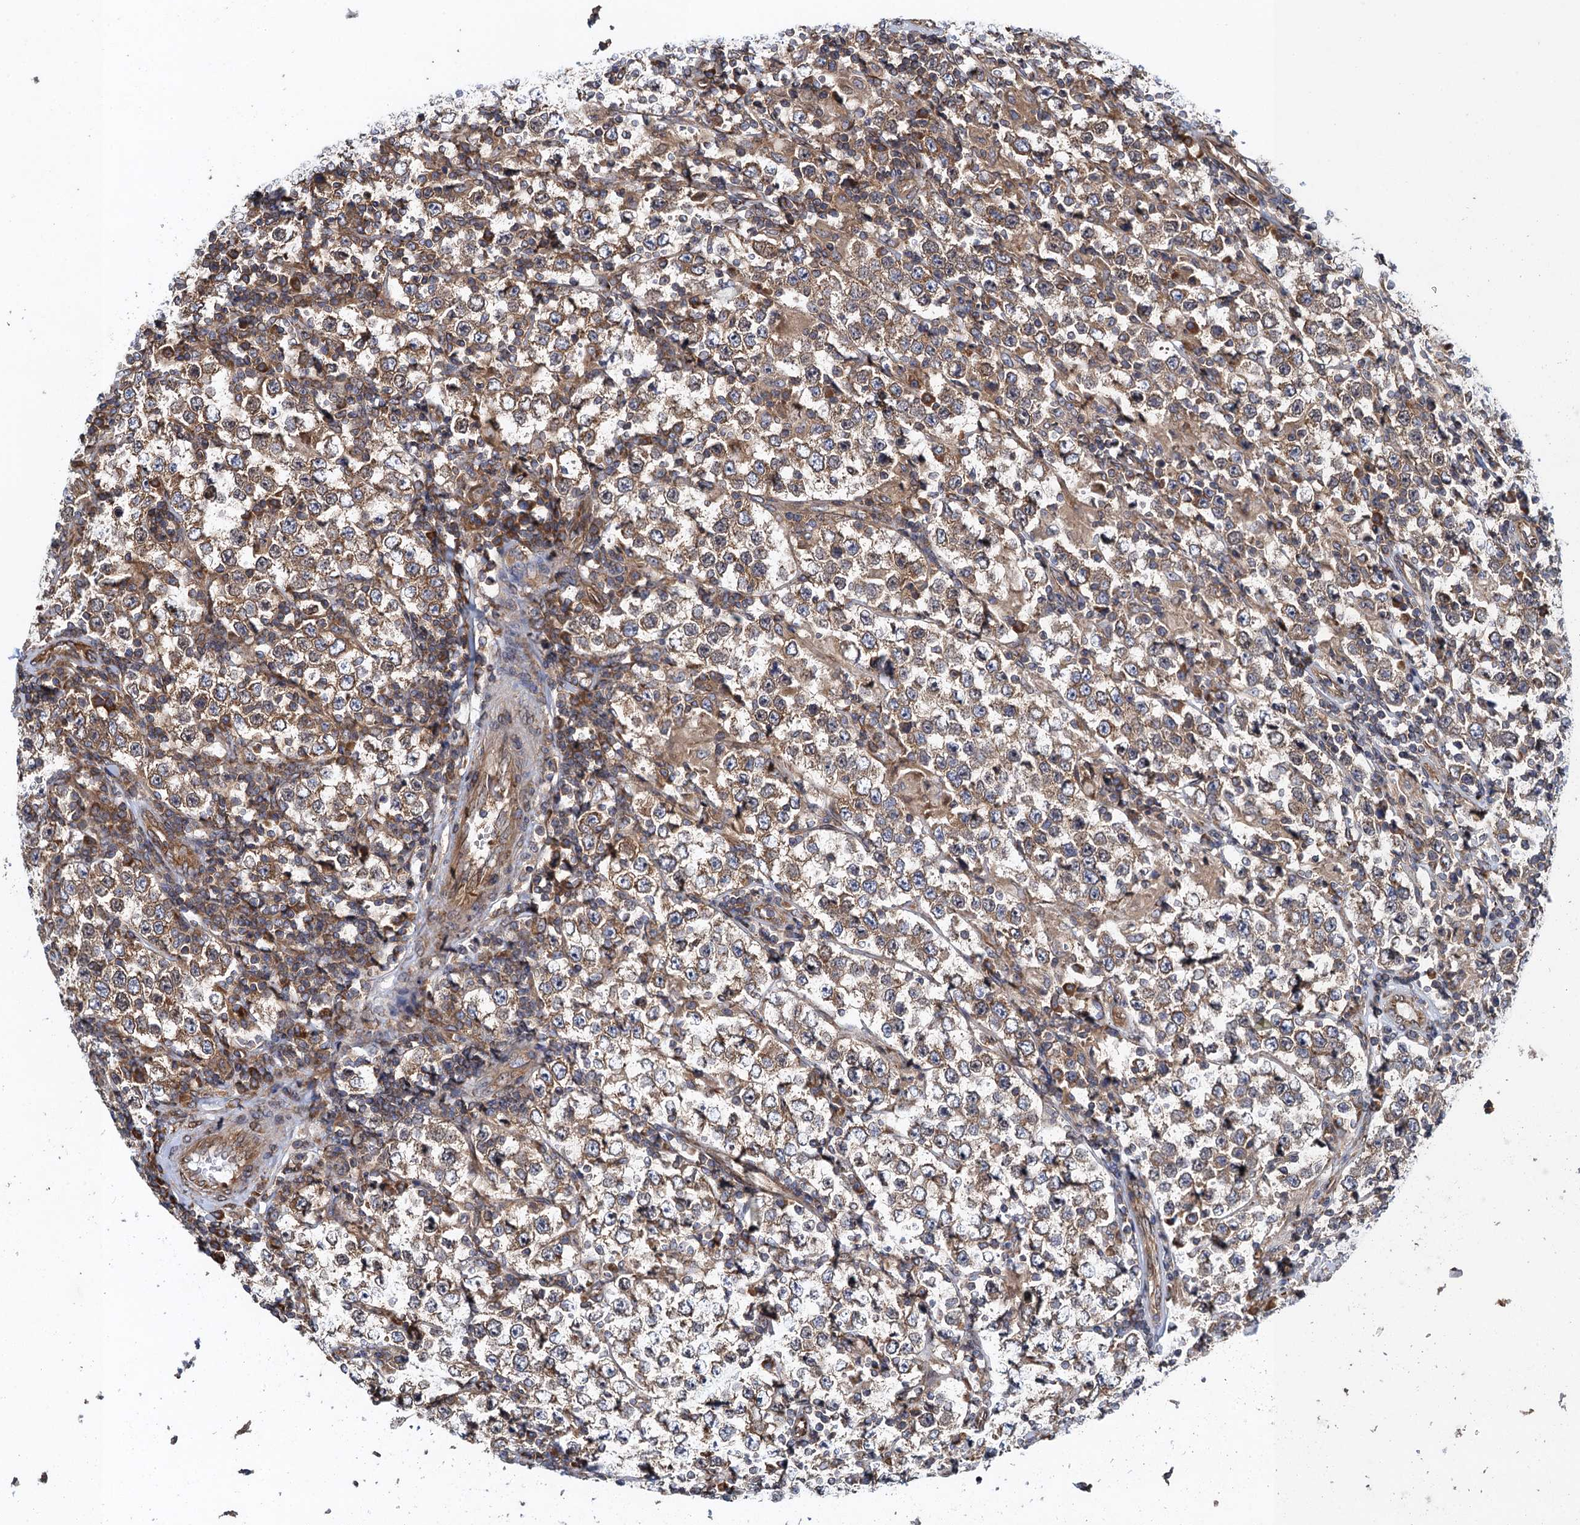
{"staining": {"intensity": "moderate", "quantity": ">75%", "location": "cytoplasmic/membranous"}, "tissue": "testis cancer", "cell_type": "Tumor cells", "image_type": "cancer", "snomed": [{"axis": "morphology", "description": "Normal tissue, NOS"}, {"axis": "morphology", "description": "Urothelial carcinoma, High grade"}, {"axis": "morphology", "description": "Seminoma, NOS"}, {"axis": "morphology", "description": "Carcinoma, Embryonal, NOS"}, {"axis": "topography", "description": "Urinary bladder"}, {"axis": "topography", "description": "Testis"}], "caption": "This photomicrograph demonstrates IHC staining of human testis cancer, with medium moderate cytoplasmic/membranous expression in about >75% of tumor cells.", "gene": "MDM1", "patient": {"sex": "male", "age": 41}}